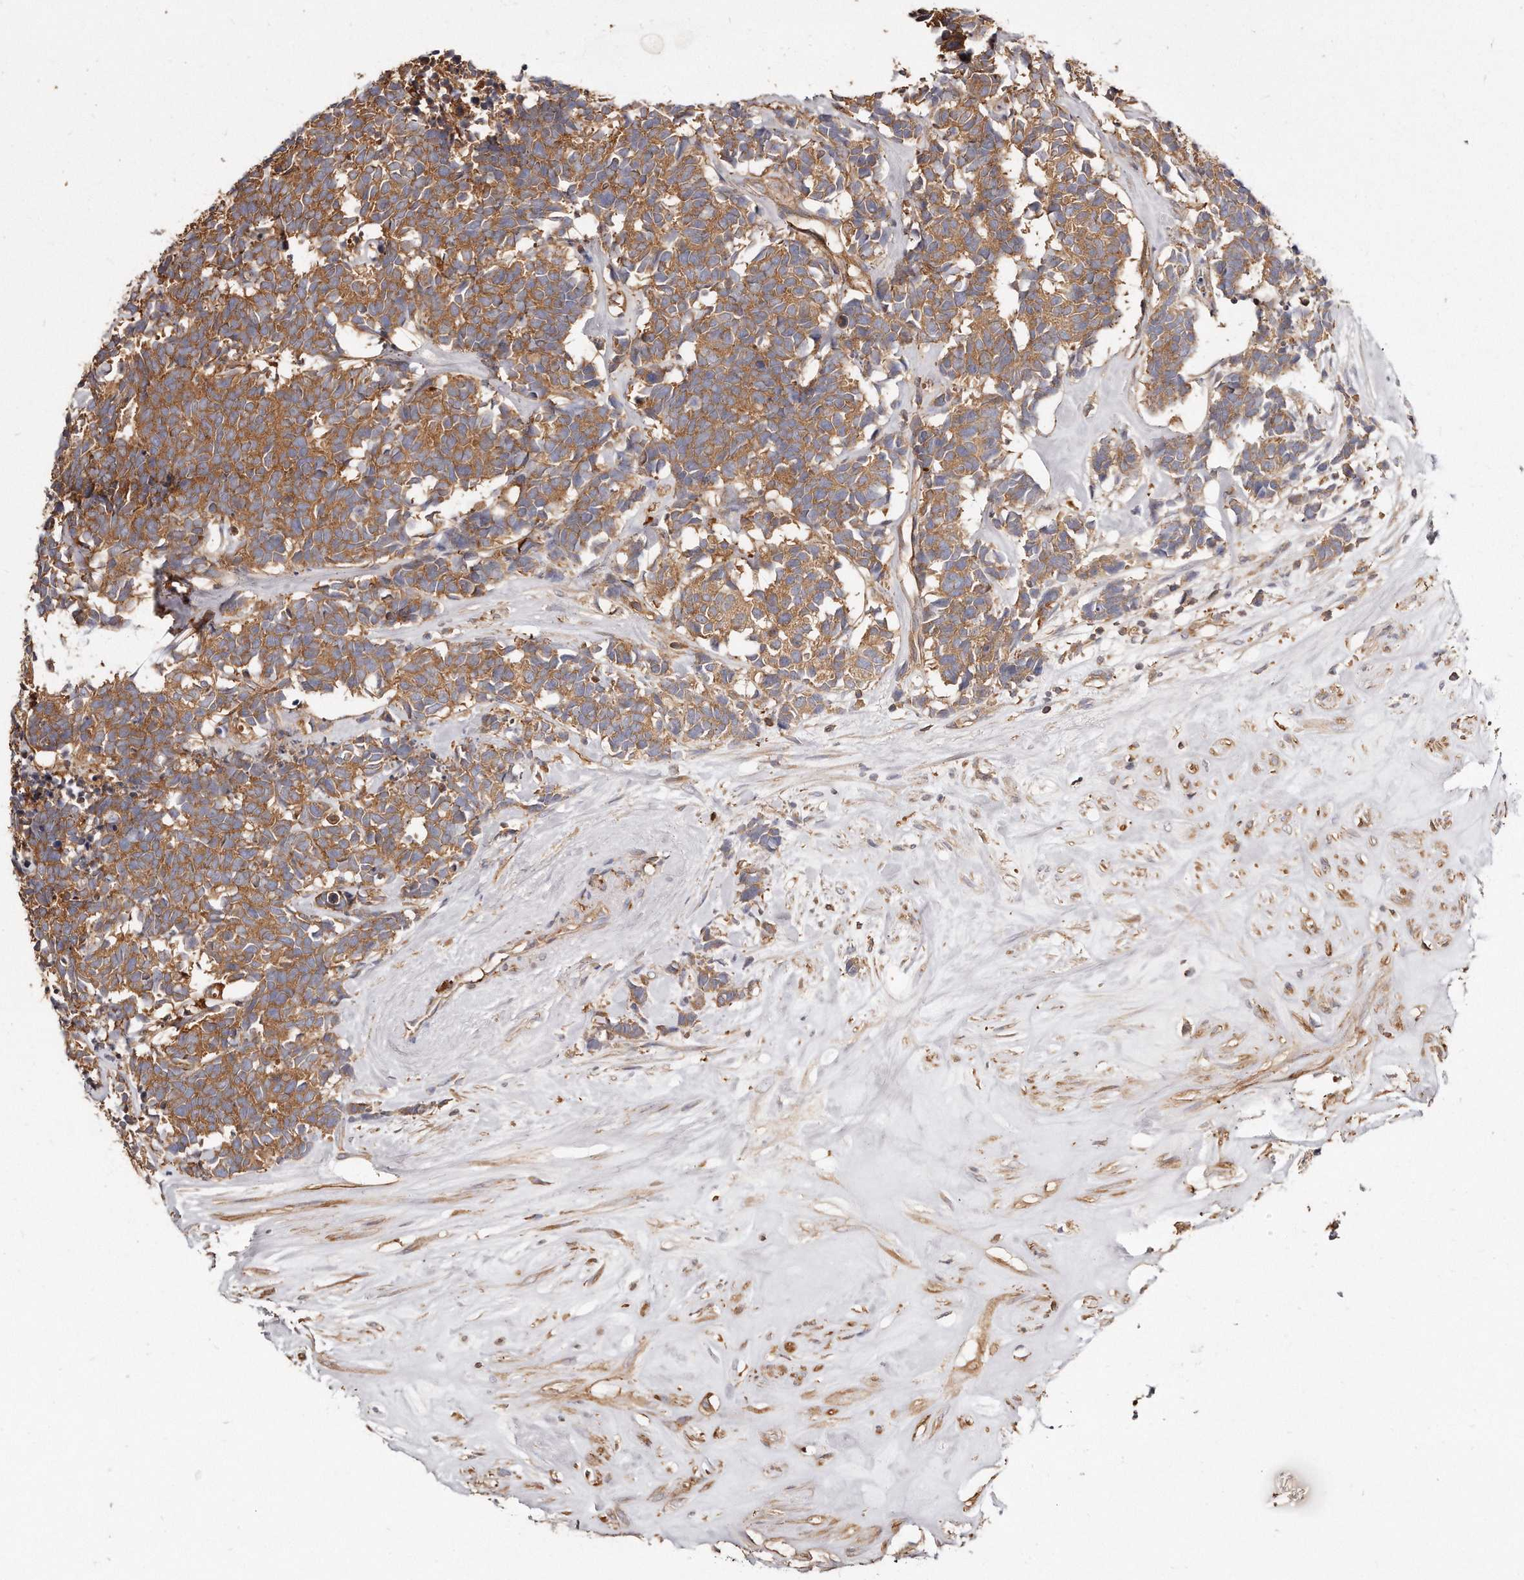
{"staining": {"intensity": "moderate", "quantity": ">75%", "location": "cytoplasmic/membranous"}, "tissue": "carcinoid", "cell_type": "Tumor cells", "image_type": "cancer", "snomed": [{"axis": "morphology", "description": "Carcinoma, NOS"}, {"axis": "morphology", "description": "Carcinoid, malignant, NOS"}, {"axis": "topography", "description": "Urinary bladder"}], "caption": "Approximately >75% of tumor cells in carcinoid demonstrate moderate cytoplasmic/membranous protein expression as visualized by brown immunohistochemical staining.", "gene": "CAP1", "patient": {"sex": "male", "age": 57}}